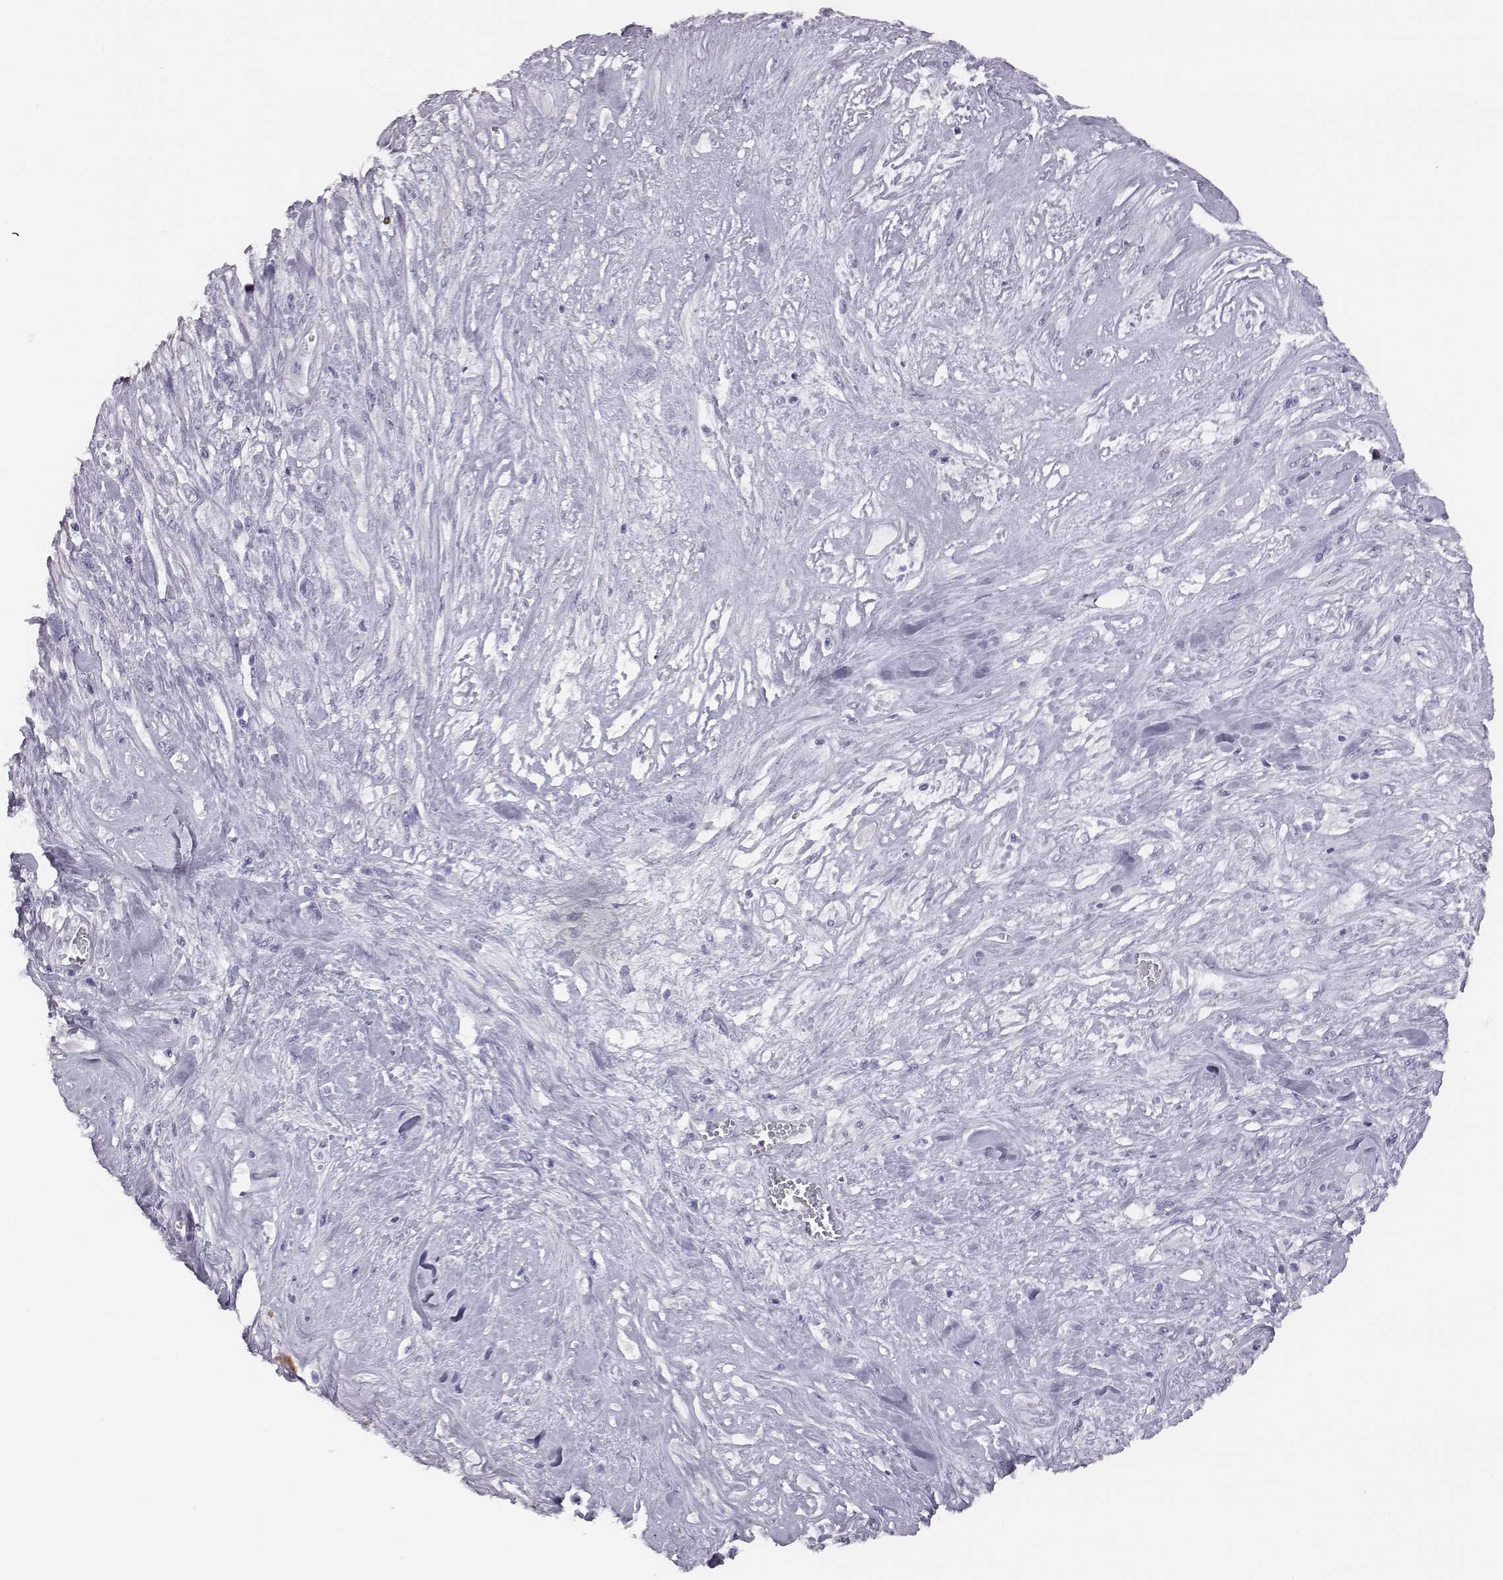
{"staining": {"intensity": "negative", "quantity": "none", "location": "none"}, "tissue": "melanoma", "cell_type": "Tumor cells", "image_type": "cancer", "snomed": [{"axis": "morphology", "description": "Malignant melanoma, NOS"}, {"axis": "topography", "description": "Skin"}], "caption": "Tumor cells are negative for brown protein staining in melanoma.", "gene": "ACOD1", "patient": {"sex": "female", "age": 91}}